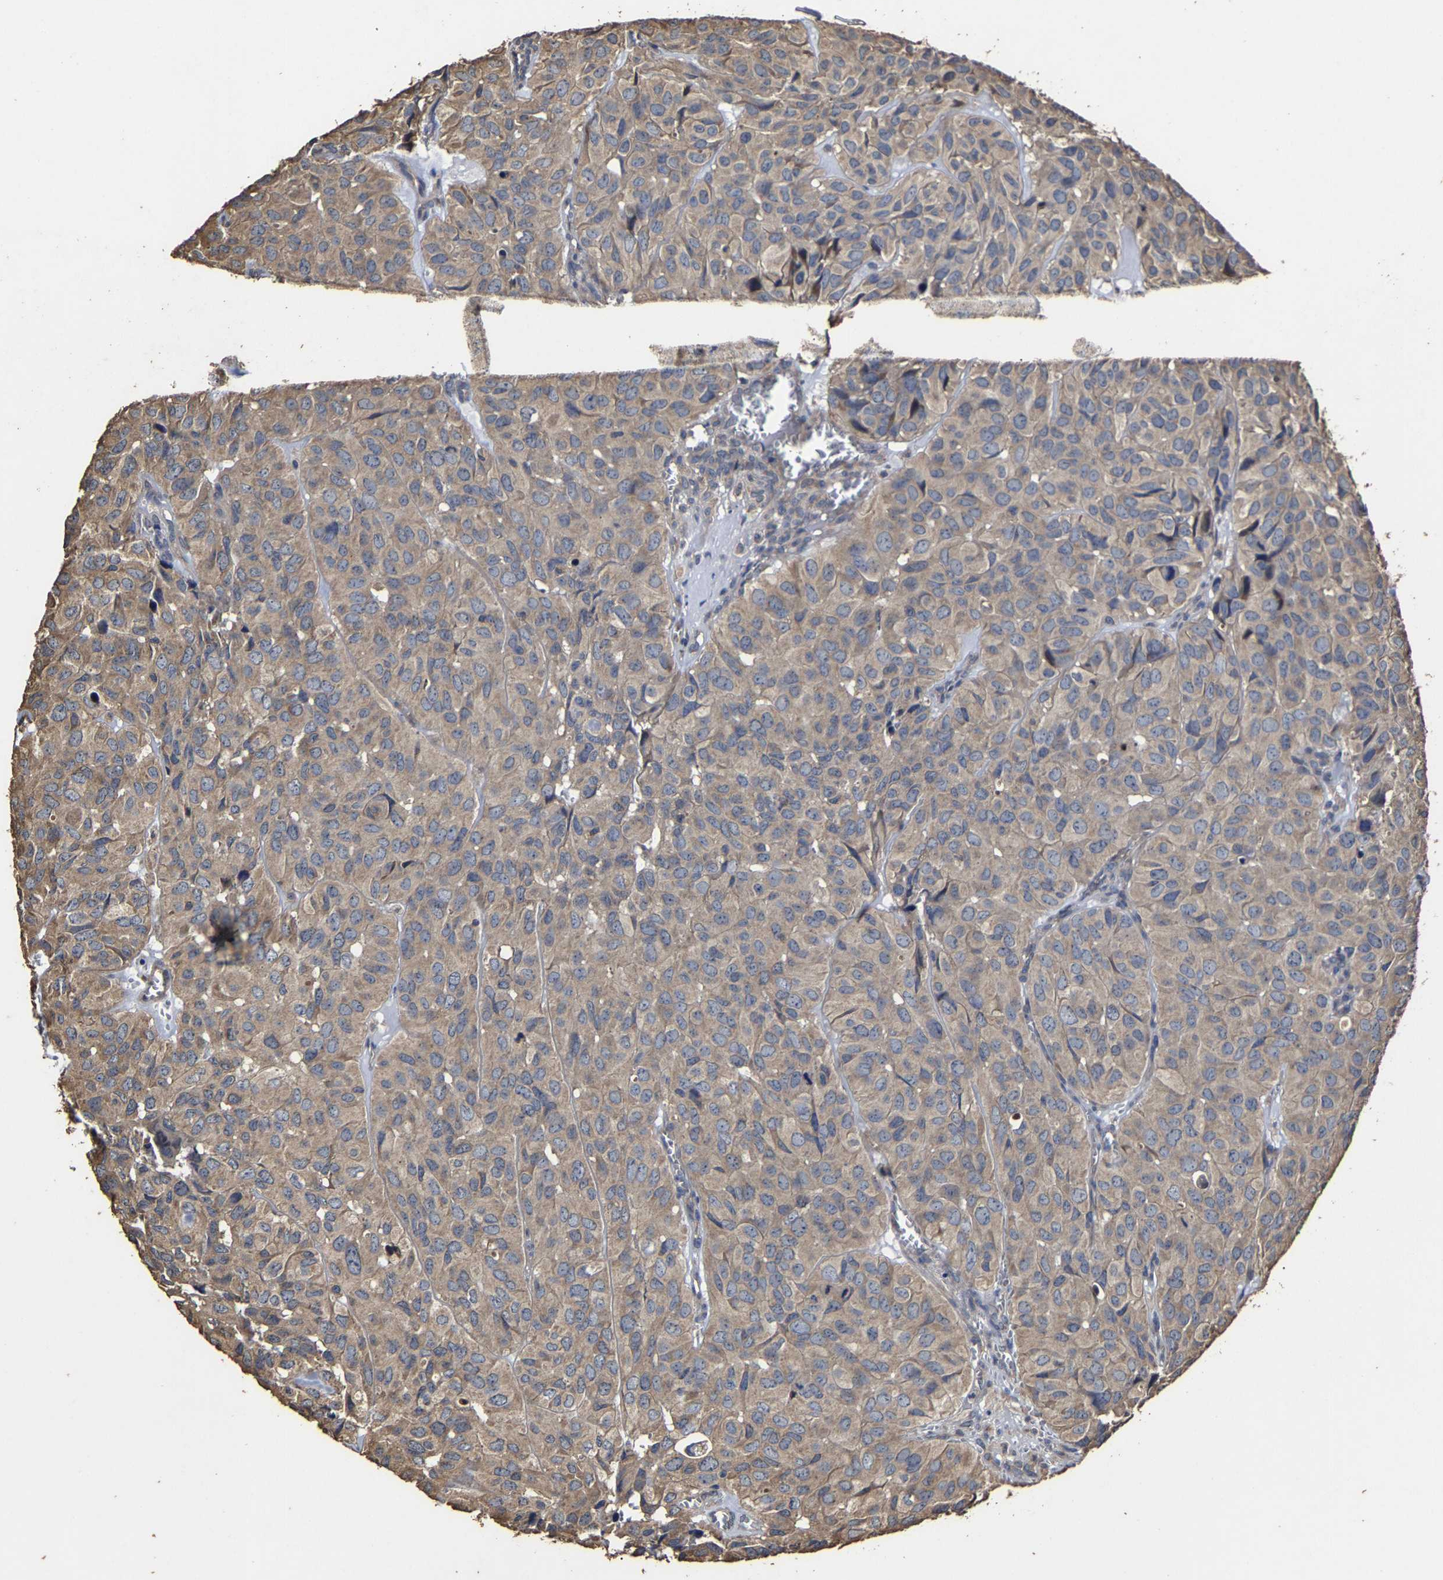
{"staining": {"intensity": "weak", "quantity": ">75%", "location": "cytoplasmic/membranous"}, "tissue": "head and neck cancer", "cell_type": "Tumor cells", "image_type": "cancer", "snomed": [{"axis": "morphology", "description": "Adenocarcinoma, NOS"}, {"axis": "topography", "description": "Salivary gland, NOS"}, {"axis": "topography", "description": "Head-Neck"}], "caption": "This is a histology image of immunohistochemistry staining of head and neck adenocarcinoma, which shows weak expression in the cytoplasmic/membranous of tumor cells.", "gene": "PPM1K", "patient": {"sex": "female", "age": 76}}